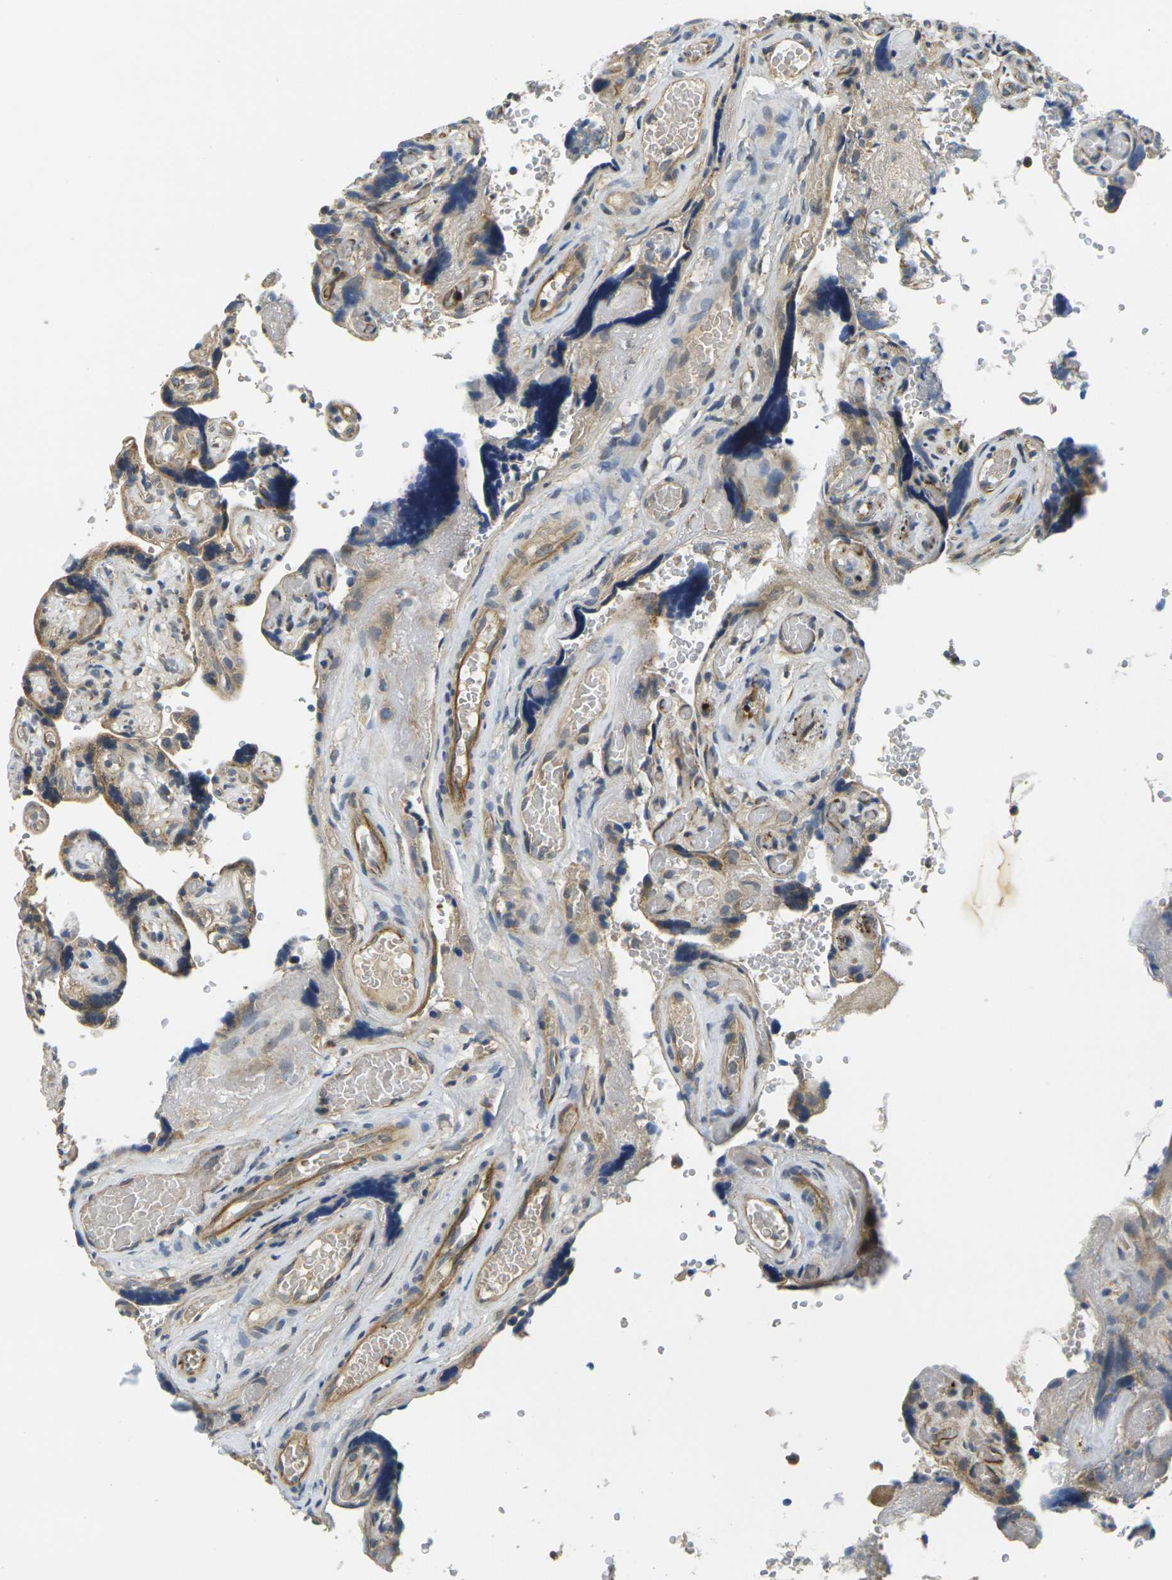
{"staining": {"intensity": "moderate", "quantity": ">75%", "location": "cytoplasmic/membranous"}, "tissue": "placenta", "cell_type": "Decidual cells", "image_type": "normal", "snomed": [{"axis": "morphology", "description": "Normal tissue, NOS"}, {"axis": "topography", "description": "Placenta"}], "caption": "Immunohistochemical staining of normal human placenta shows moderate cytoplasmic/membranous protein positivity in approximately >75% of decidual cells. The staining was performed using DAB (3,3'-diaminobenzidine) to visualize the protein expression in brown, while the nuclei were stained in blue with hematoxylin (Magnification: 20x).", "gene": "MINAR2", "patient": {"sex": "female", "age": 30}}